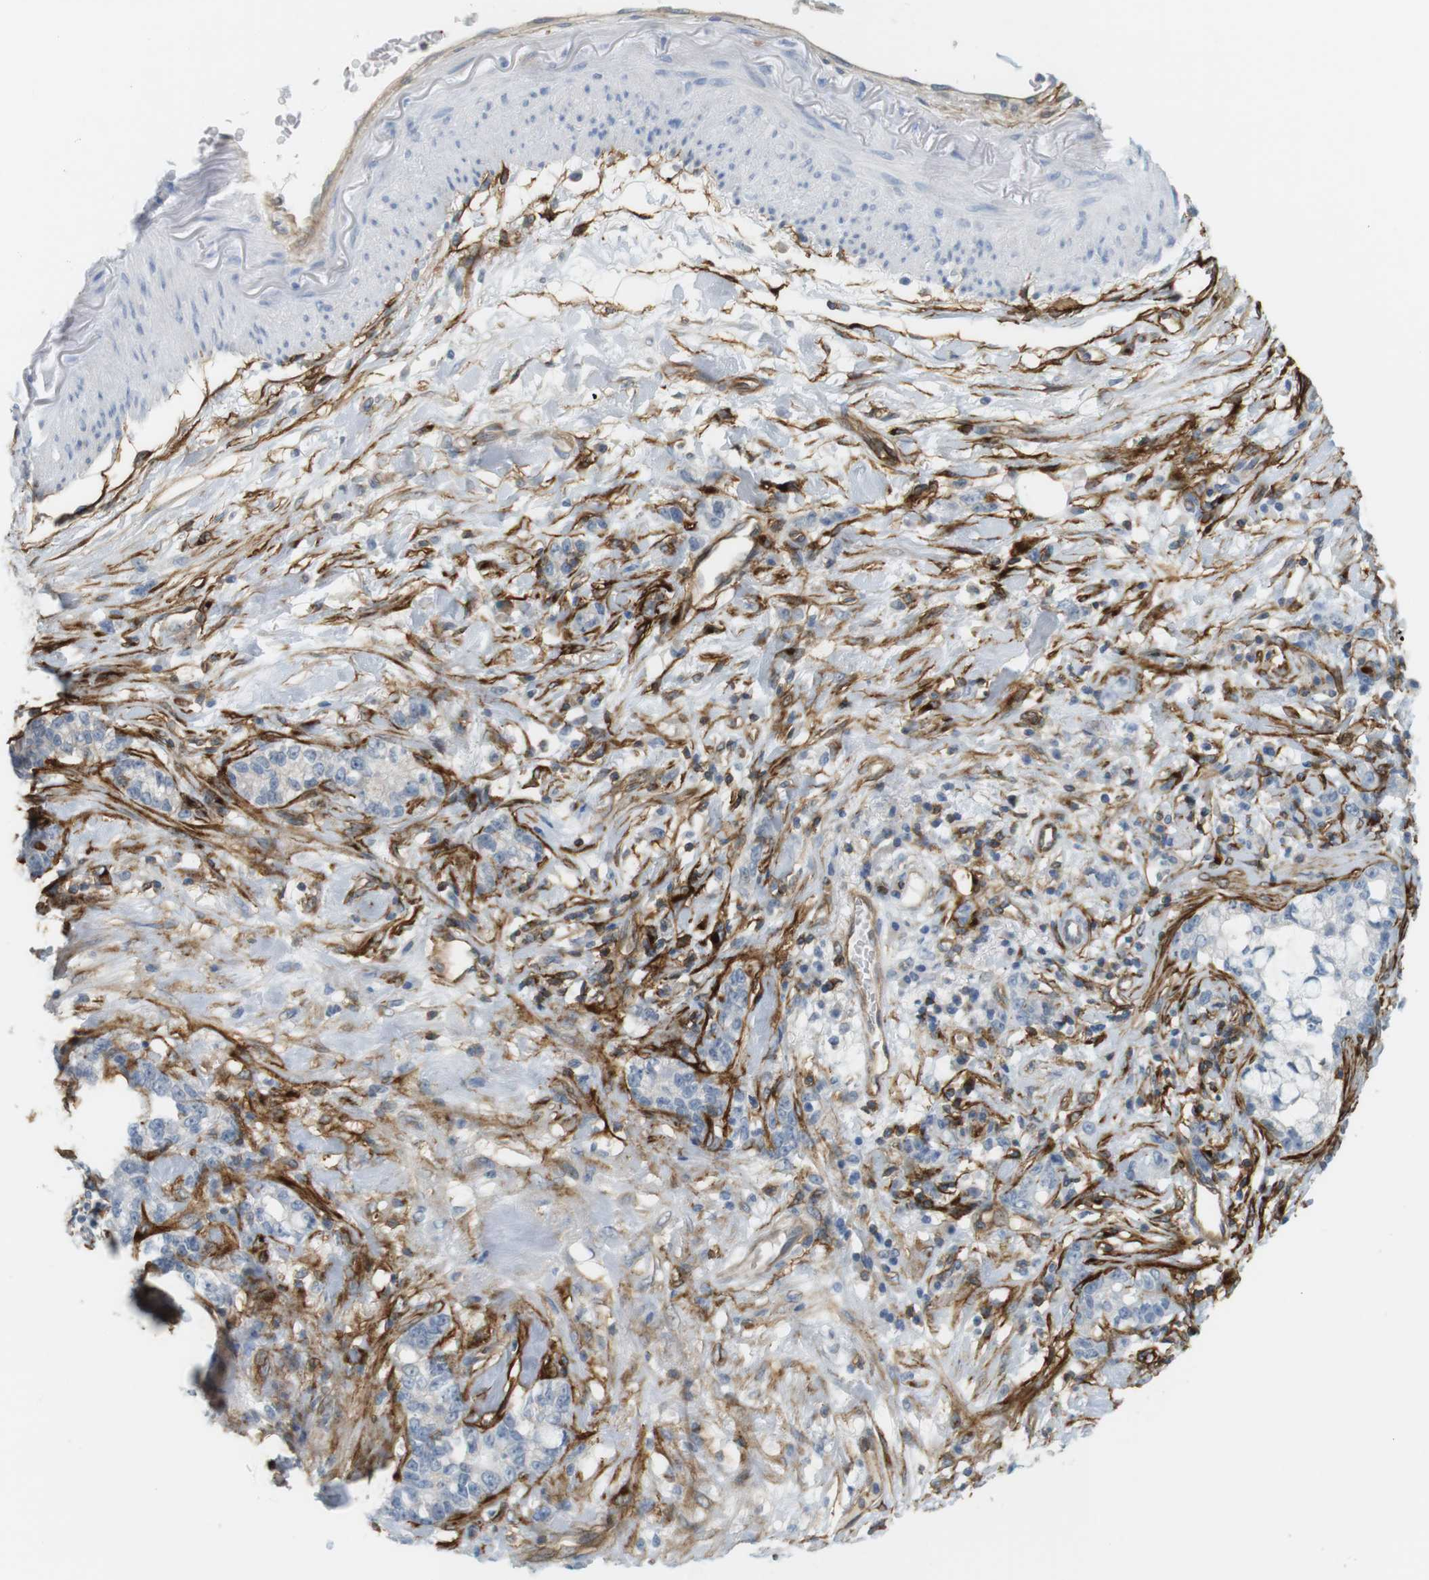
{"staining": {"intensity": "negative", "quantity": "none", "location": "none"}, "tissue": "stomach cancer", "cell_type": "Tumor cells", "image_type": "cancer", "snomed": [{"axis": "morphology", "description": "Adenocarcinoma, NOS"}, {"axis": "topography", "description": "Stomach, lower"}], "caption": "The image reveals no staining of tumor cells in stomach cancer (adenocarcinoma). Nuclei are stained in blue.", "gene": "F2R", "patient": {"sex": "male", "age": 88}}